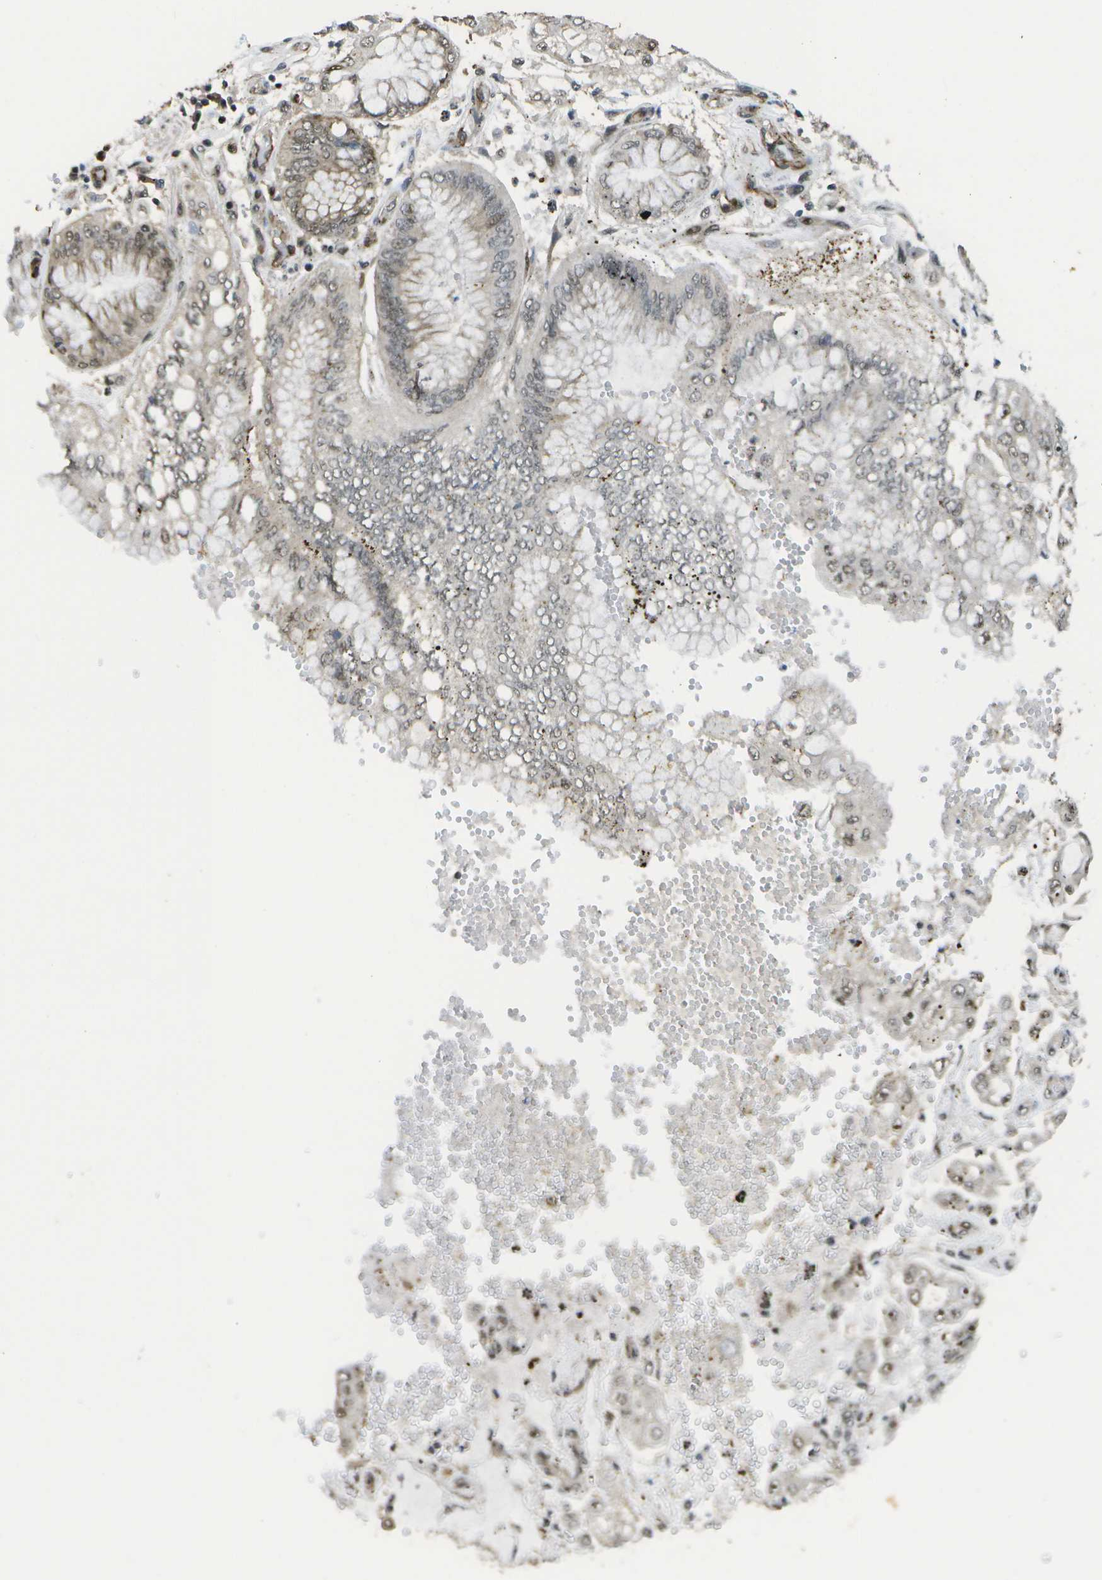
{"staining": {"intensity": "weak", "quantity": ">75%", "location": "nuclear"}, "tissue": "stomach cancer", "cell_type": "Tumor cells", "image_type": "cancer", "snomed": [{"axis": "morphology", "description": "Adenocarcinoma, NOS"}, {"axis": "topography", "description": "Stomach"}], "caption": "A micrograph showing weak nuclear expression in approximately >75% of tumor cells in stomach cancer (adenocarcinoma), as visualized by brown immunohistochemical staining.", "gene": "KAT5", "patient": {"sex": "male", "age": 76}}